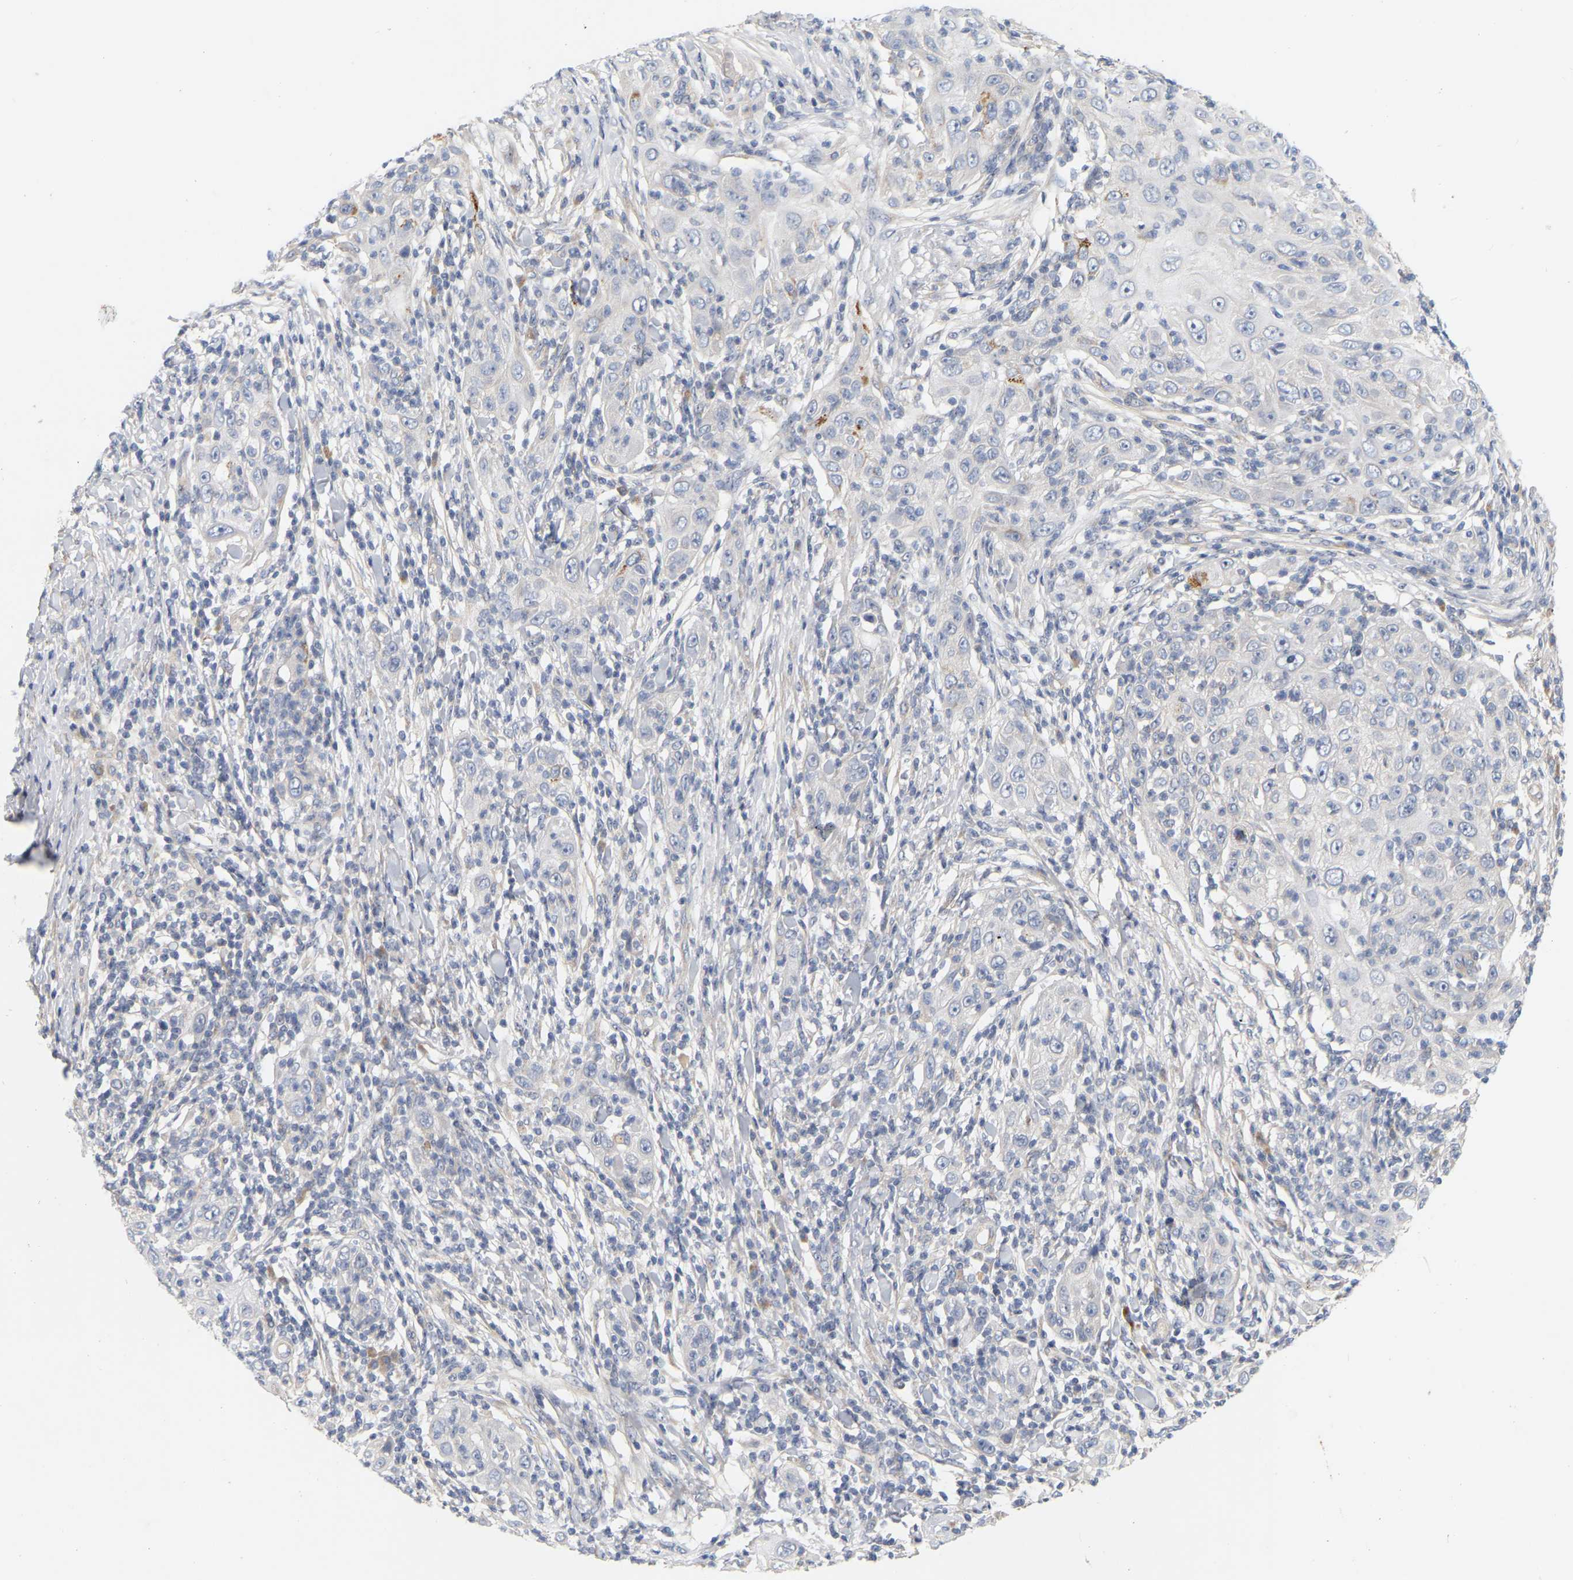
{"staining": {"intensity": "negative", "quantity": "none", "location": "none"}, "tissue": "skin cancer", "cell_type": "Tumor cells", "image_type": "cancer", "snomed": [{"axis": "morphology", "description": "Squamous cell carcinoma, NOS"}, {"axis": "topography", "description": "Skin"}], "caption": "The micrograph shows no significant expression in tumor cells of skin squamous cell carcinoma.", "gene": "MINDY4", "patient": {"sex": "female", "age": 88}}